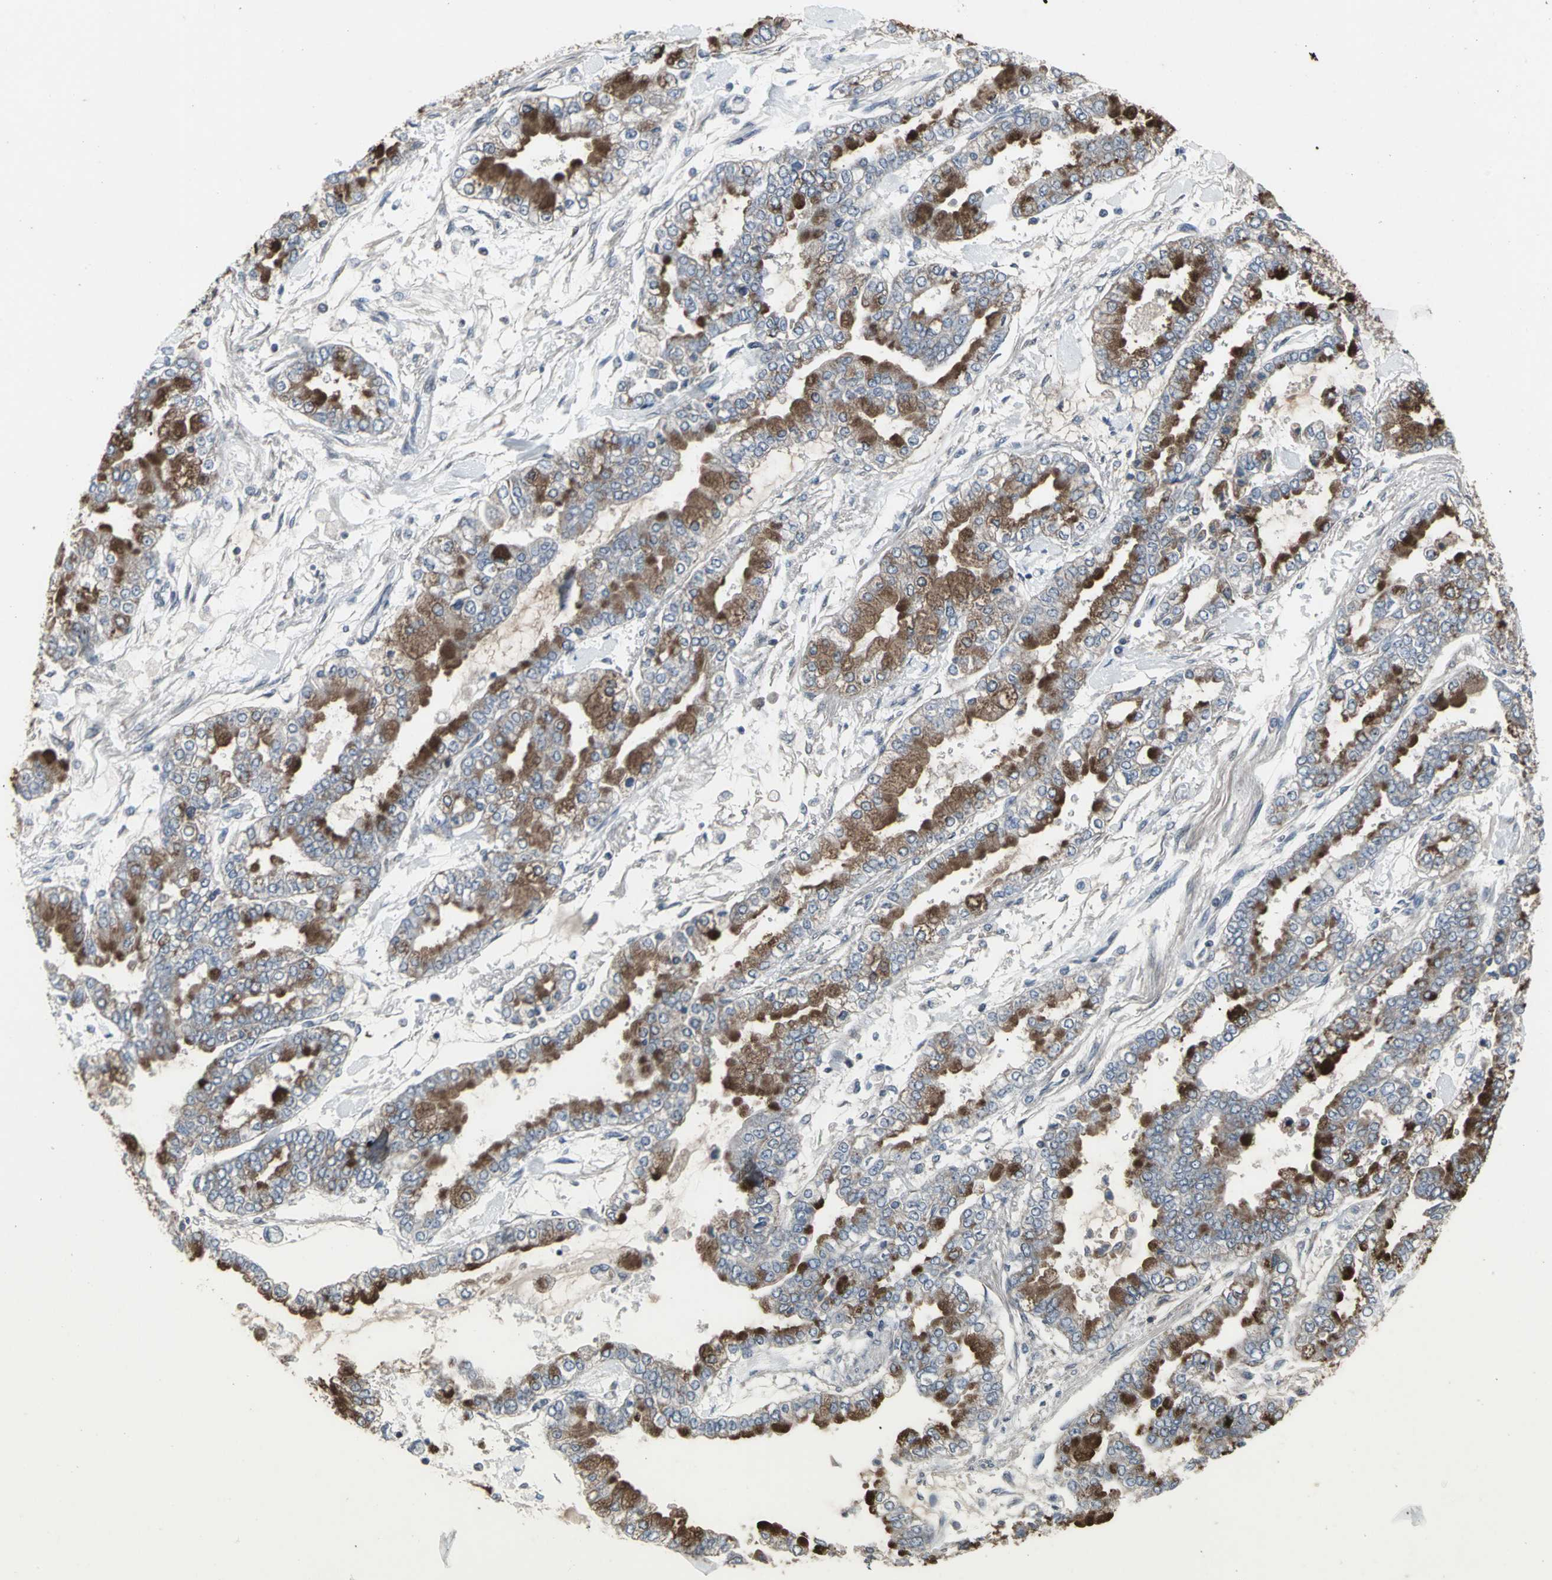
{"staining": {"intensity": "moderate", "quantity": "25%-75%", "location": "cytoplasmic/membranous"}, "tissue": "stomach cancer", "cell_type": "Tumor cells", "image_type": "cancer", "snomed": [{"axis": "morphology", "description": "Normal tissue, NOS"}, {"axis": "morphology", "description": "Adenocarcinoma, NOS"}, {"axis": "topography", "description": "Stomach, upper"}, {"axis": "topography", "description": "Stomach"}], "caption": "Immunohistochemistry (IHC) image of adenocarcinoma (stomach) stained for a protein (brown), which exhibits medium levels of moderate cytoplasmic/membranous expression in about 25%-75% of tumor cells.", "gene": "SRF", "patient": {"sex": "male", "age": 76}}